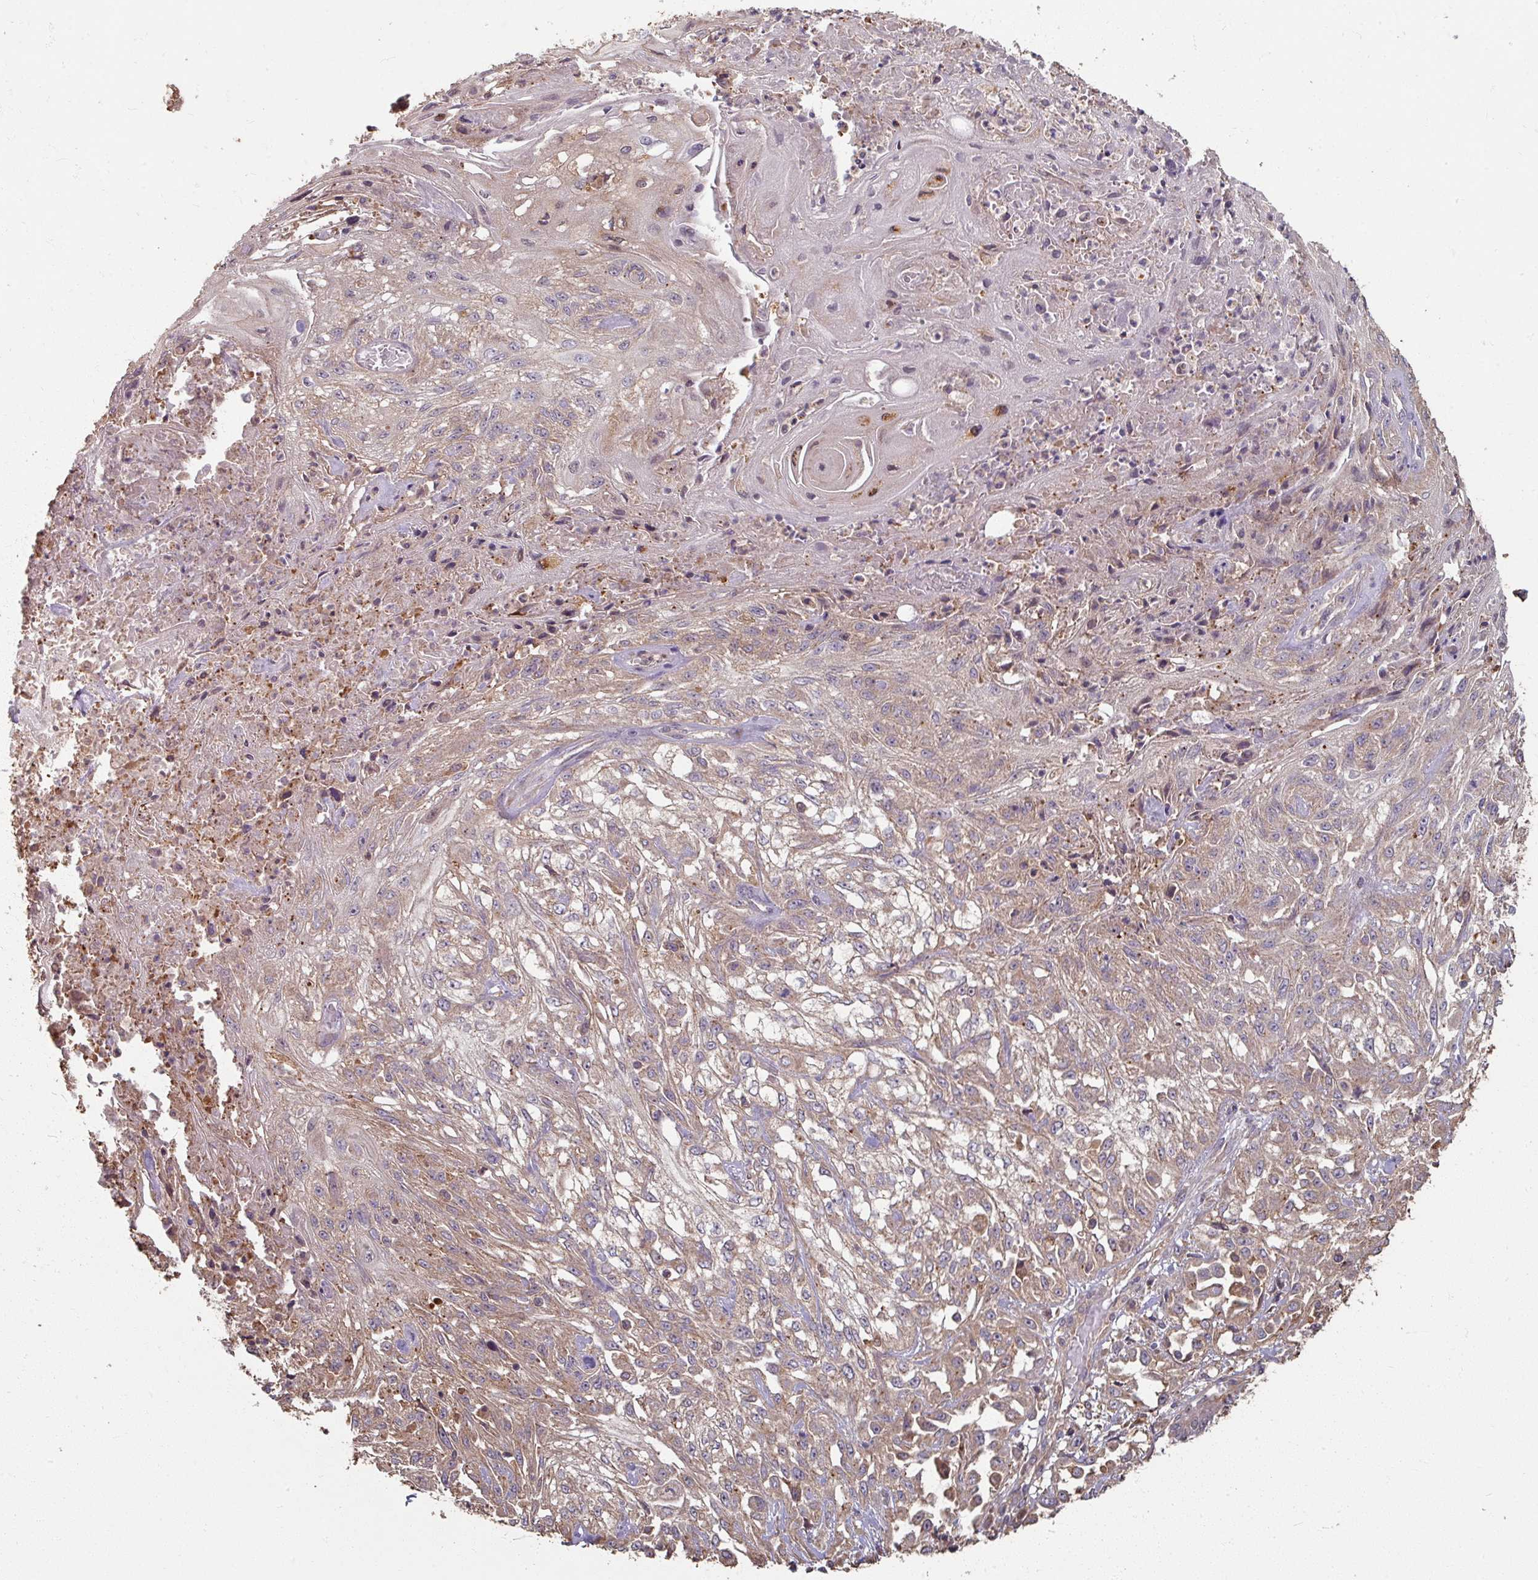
{"staining": {"intensity": "weak", "quantity": "25%-75%", "location": "cytoplasmic/membranous"}, "tissue": "skin cancer", "cell_type": "Tumor cells", "image_type": "cancer", "snomed": [{"axis": "morphology", "description": "Squamous cell carcinoma, NOS"}, {"axis": "morphology", "description": "Squamous cell carcinoma, metastatic, NOS"}, {"axis": "topography", "description": "Skin"}, {"axis": "topography", "description": "Lymph node"}], "caption": "Brown immunohistochemical staining in metastatic squamous cell carcinoma (skin) demonstrates weak cytoplasmic/membranous expression in about 25%-75% of tumor cells.", "gene": "CCDC68", "patient": {"sex": "male", "age": 75}}